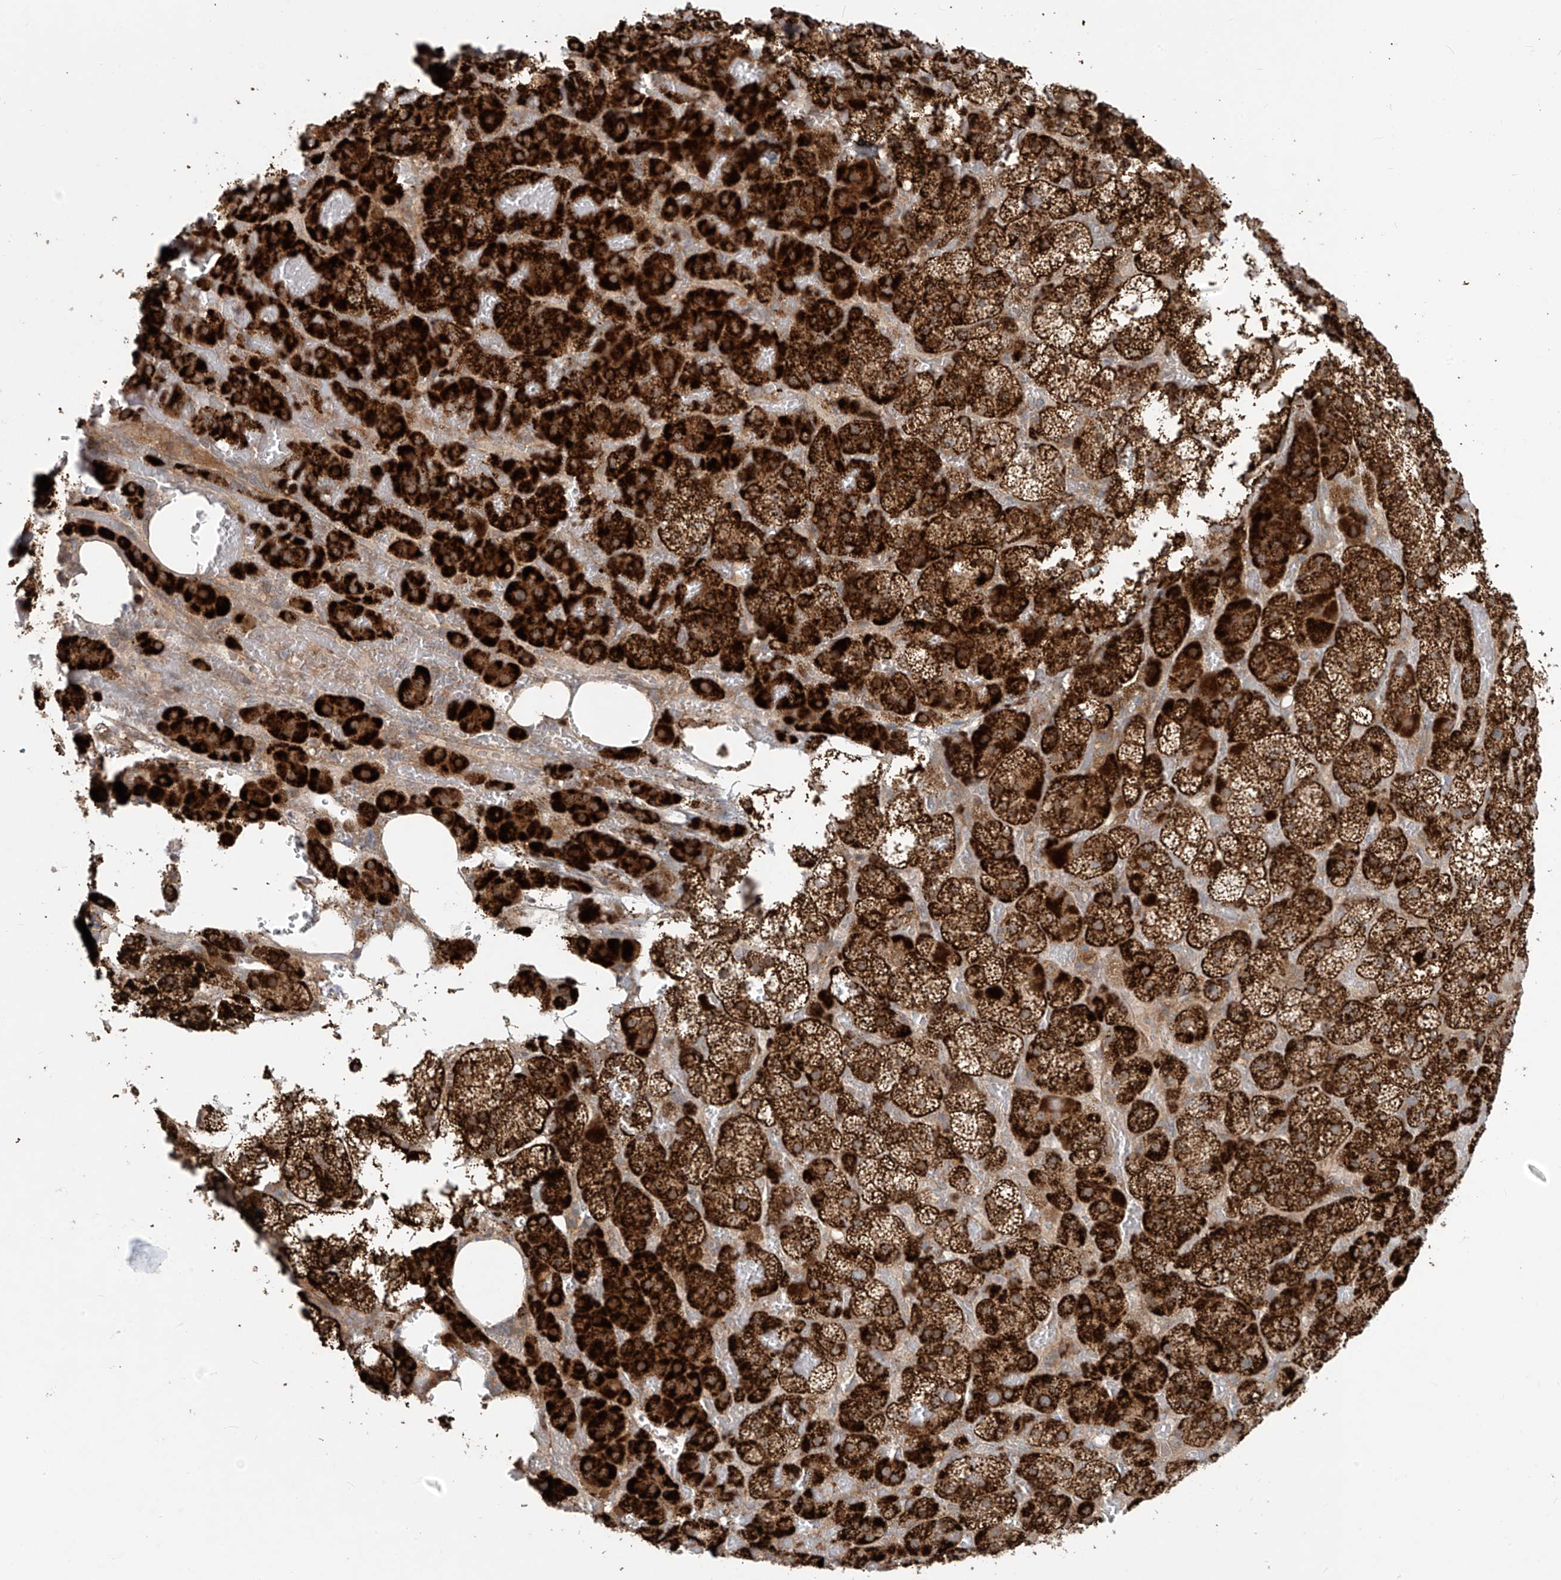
{"staining": {"intensity": "strong", "quantity": ">75%", "location": "cytoplasmic/membranous"}, "tissue": "adrenal gland", "cell_type": "Glandular cells", "image_type": "normal", "snomed": [{"axis": "morphology", "description": "Normal tissue, NOS"}, {"axis": "topography", "description": "Adrenal gland"}], "caption": "DAB immunohistochemical staining of normal human adrenal gland demonstrates strong cytoplasmic/membranous protein staining in about >75% of glandular cells. (Brightfield microscopy of DAB IHC at high magnification).", "gene": "KATNIP", "patient": {"sex": "female", "age": 59}}